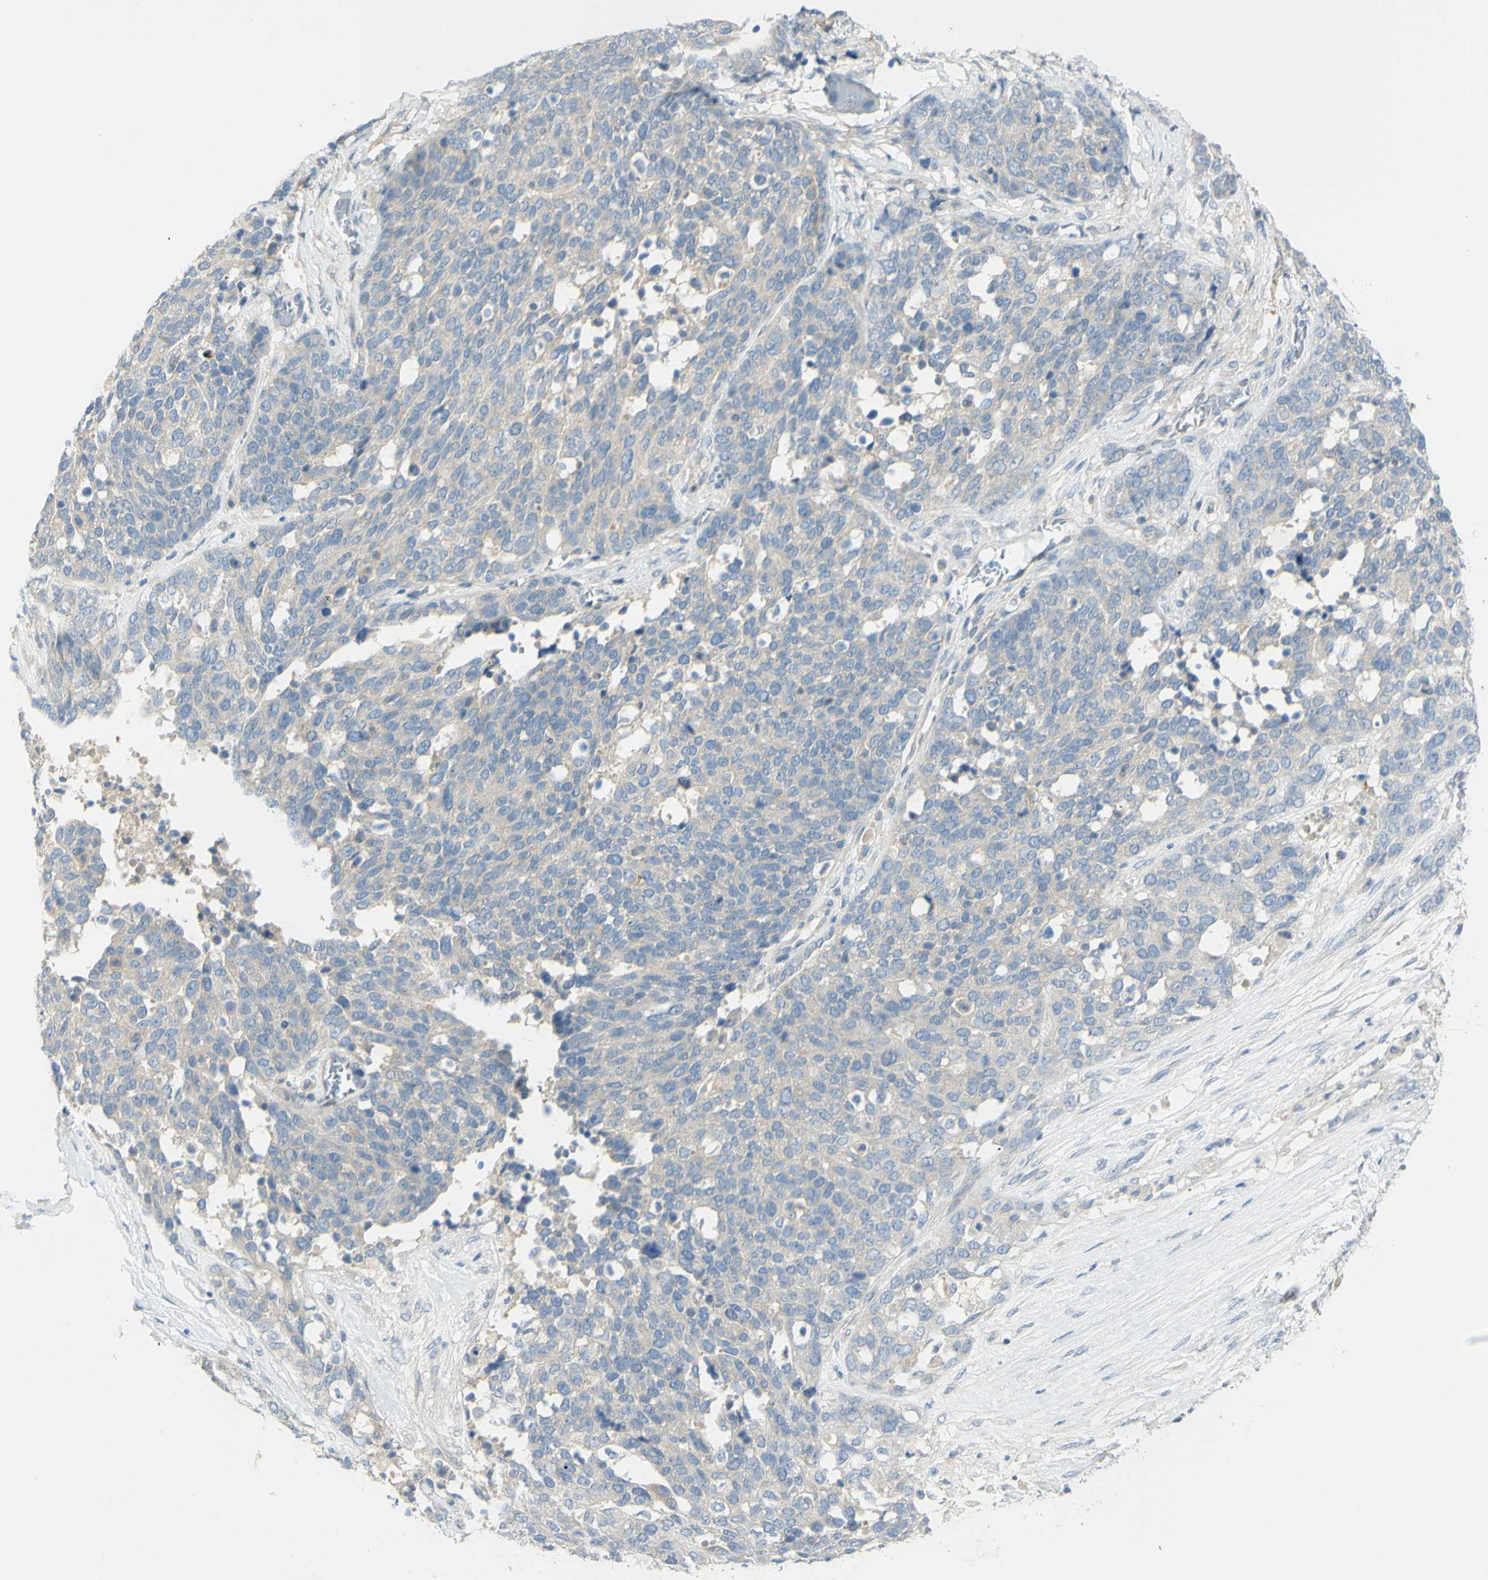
{"staining": {"intensity": "negative", "quantity": "none", "location": "none"}, "tissue": "ovarian cancer", "cell_type": "Tumor cells", "image_type": "cancer", "snomed": [{"axis": "morphology", "description": "Cystadenocarcinoma, serous, NOS"}, {"axis": "topography", "description": "Ovary"}], "caption": "Immunohistochemistry (IHC) histopathology image of human ovarian serous cystadenocarcinoma stained for a protein (brown), which shows no expression in tumor cells.", "gene": "GCNT3", "patient": {"sex": "female", "age": 44}}